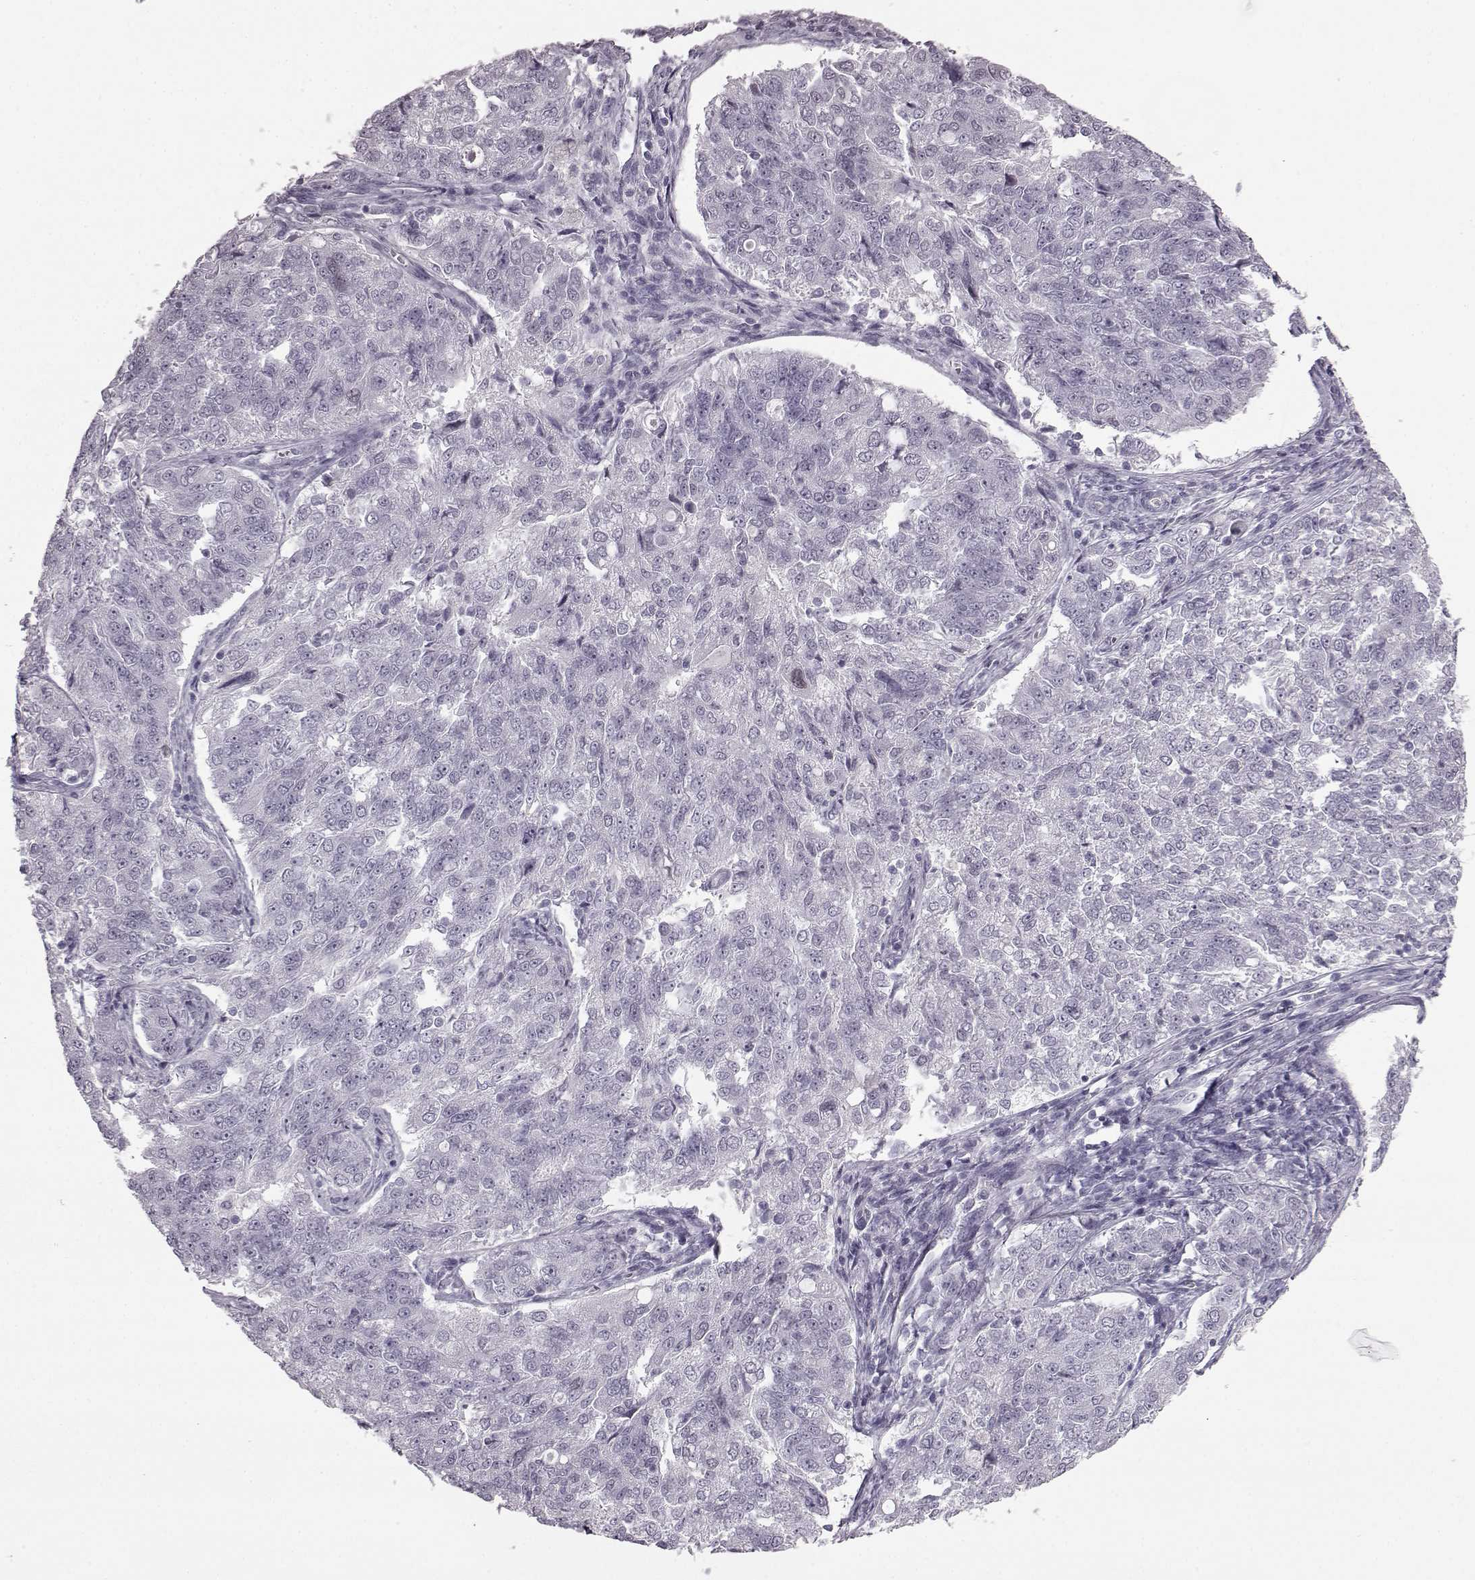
{"staining": {"intensity": "negative", "quantity": "none", "location": "none"}, "tissue": "endometrial cancer", "cell_type": "Tumor cells", "image_type": "cancer", "snomed": [{"axis": "morphology", "description": "Adenocarcinoma, NOS"}, {"axis": "topography", "description": "Endometrium"}], "caption": "This histopathology image is of endometrial cancer (adenocarcinoma) stained with immunohistochemistry (IHC) to label a protein in brown with the nuclei are counter-stained blue. There is no staining in tumor cells. Brightfield microscopy of IHC stained with DAB (3,3'-diaminobenzidine) (brown) and hematoxylin (blue), captured at high magnification.", "gene": "PRPH2", "patient": {"sex": "female", "age": 43}}